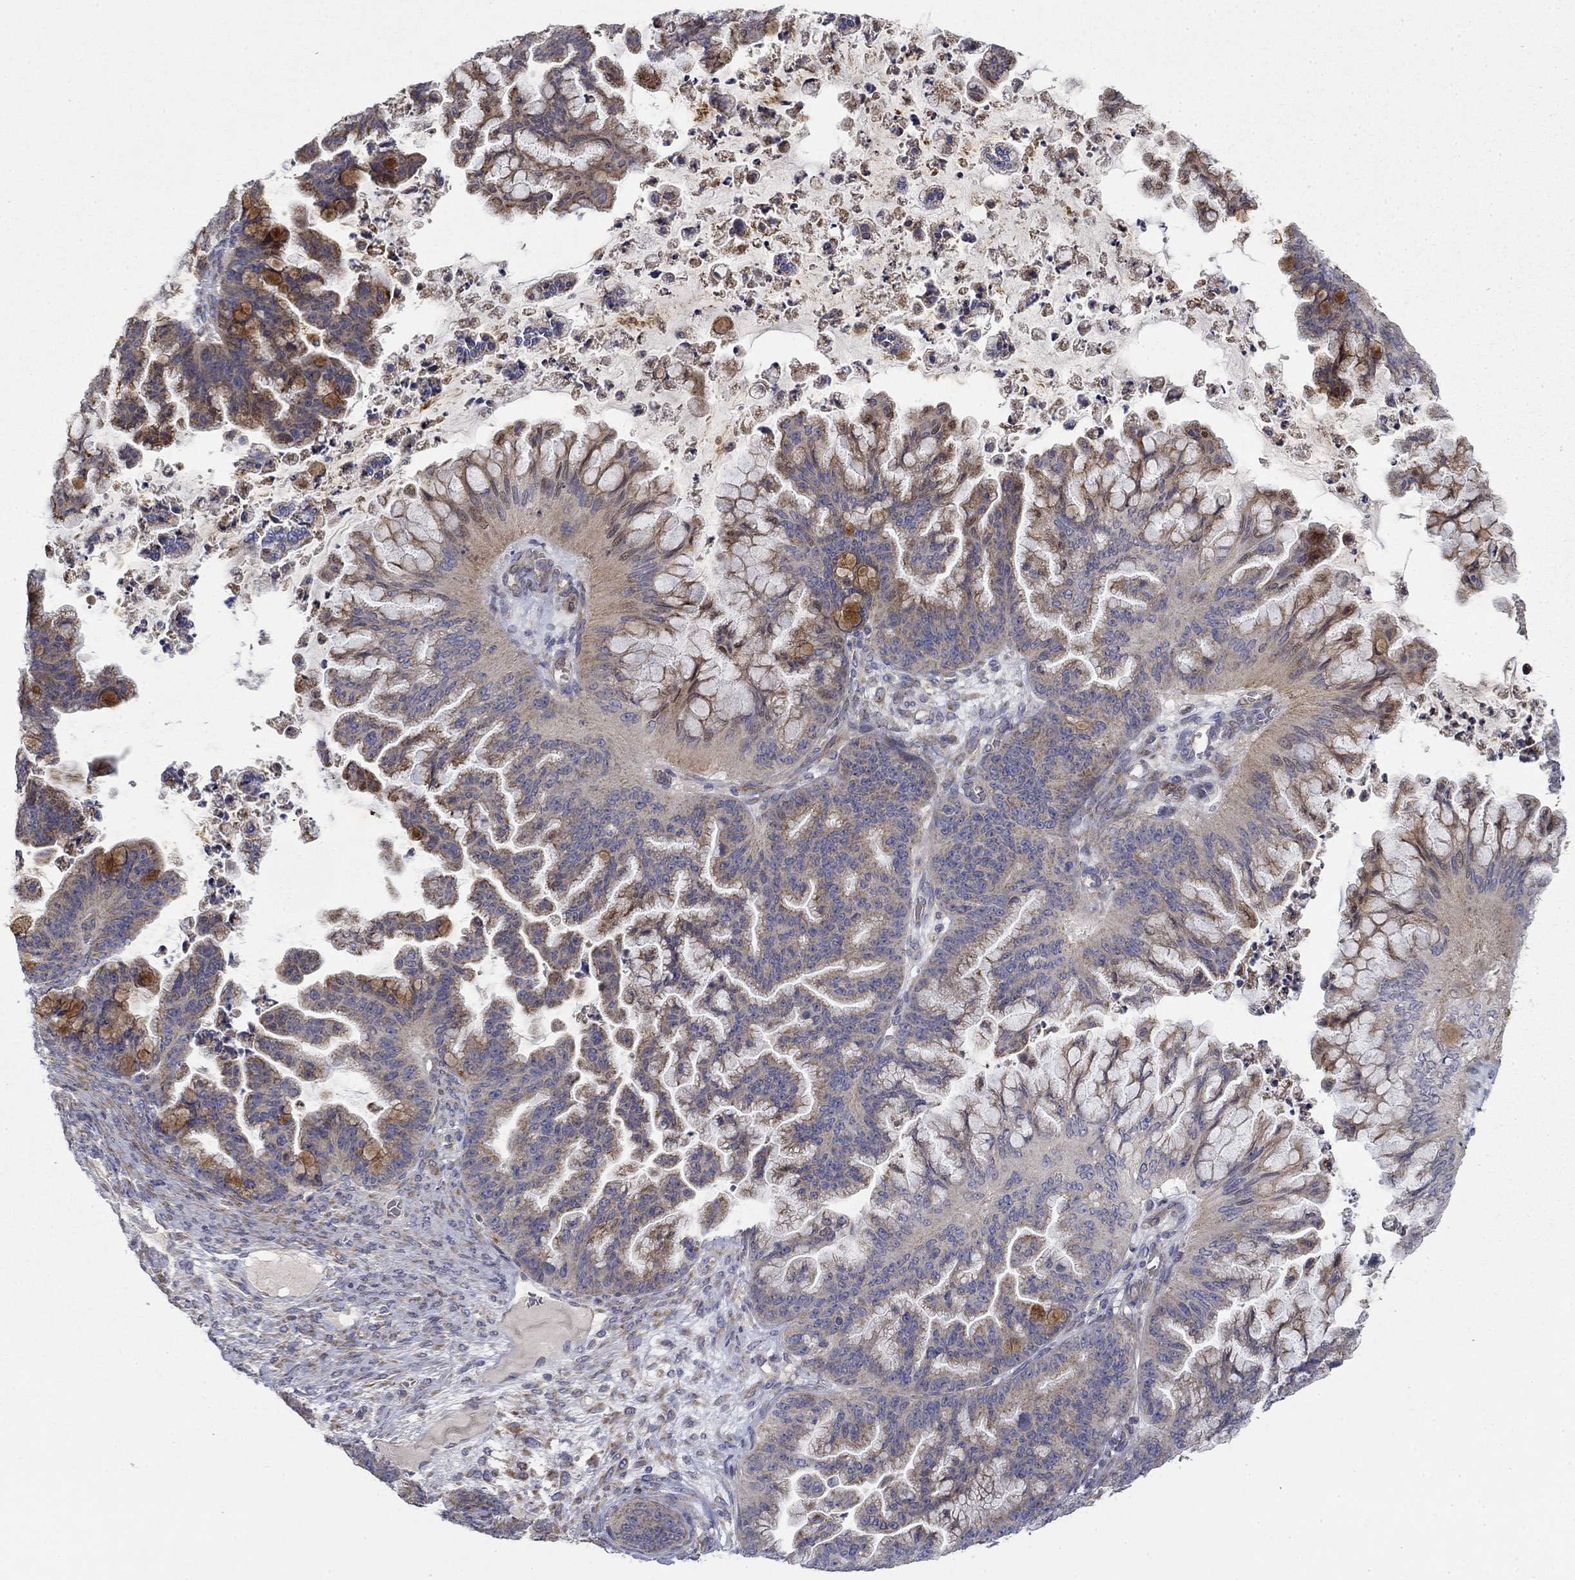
{"staining": {"intensity": "strong", "quantity": "<25%", "location": "cytoplasmic/membranous"}, "tissue": "ovarian cancer", "cell_type": "Tumor cells", "image_type": "cancer", "snomed": [{"axis": "morphology", "description": "Cystadenocarcinoma, mucinous, NOS"}, {"axis": "topography", "description": "Ovary"}], "caption": "Ovarian cancer (mucinous cystadenocarcinoma) stained for a protein exhibits strong cytoplasmic/membranous positivity in tumor cells. (IHC, brightfield microscopy, high magnification).", "gene": "MMAA", "patient": {"sex": "female", "age": 67}}